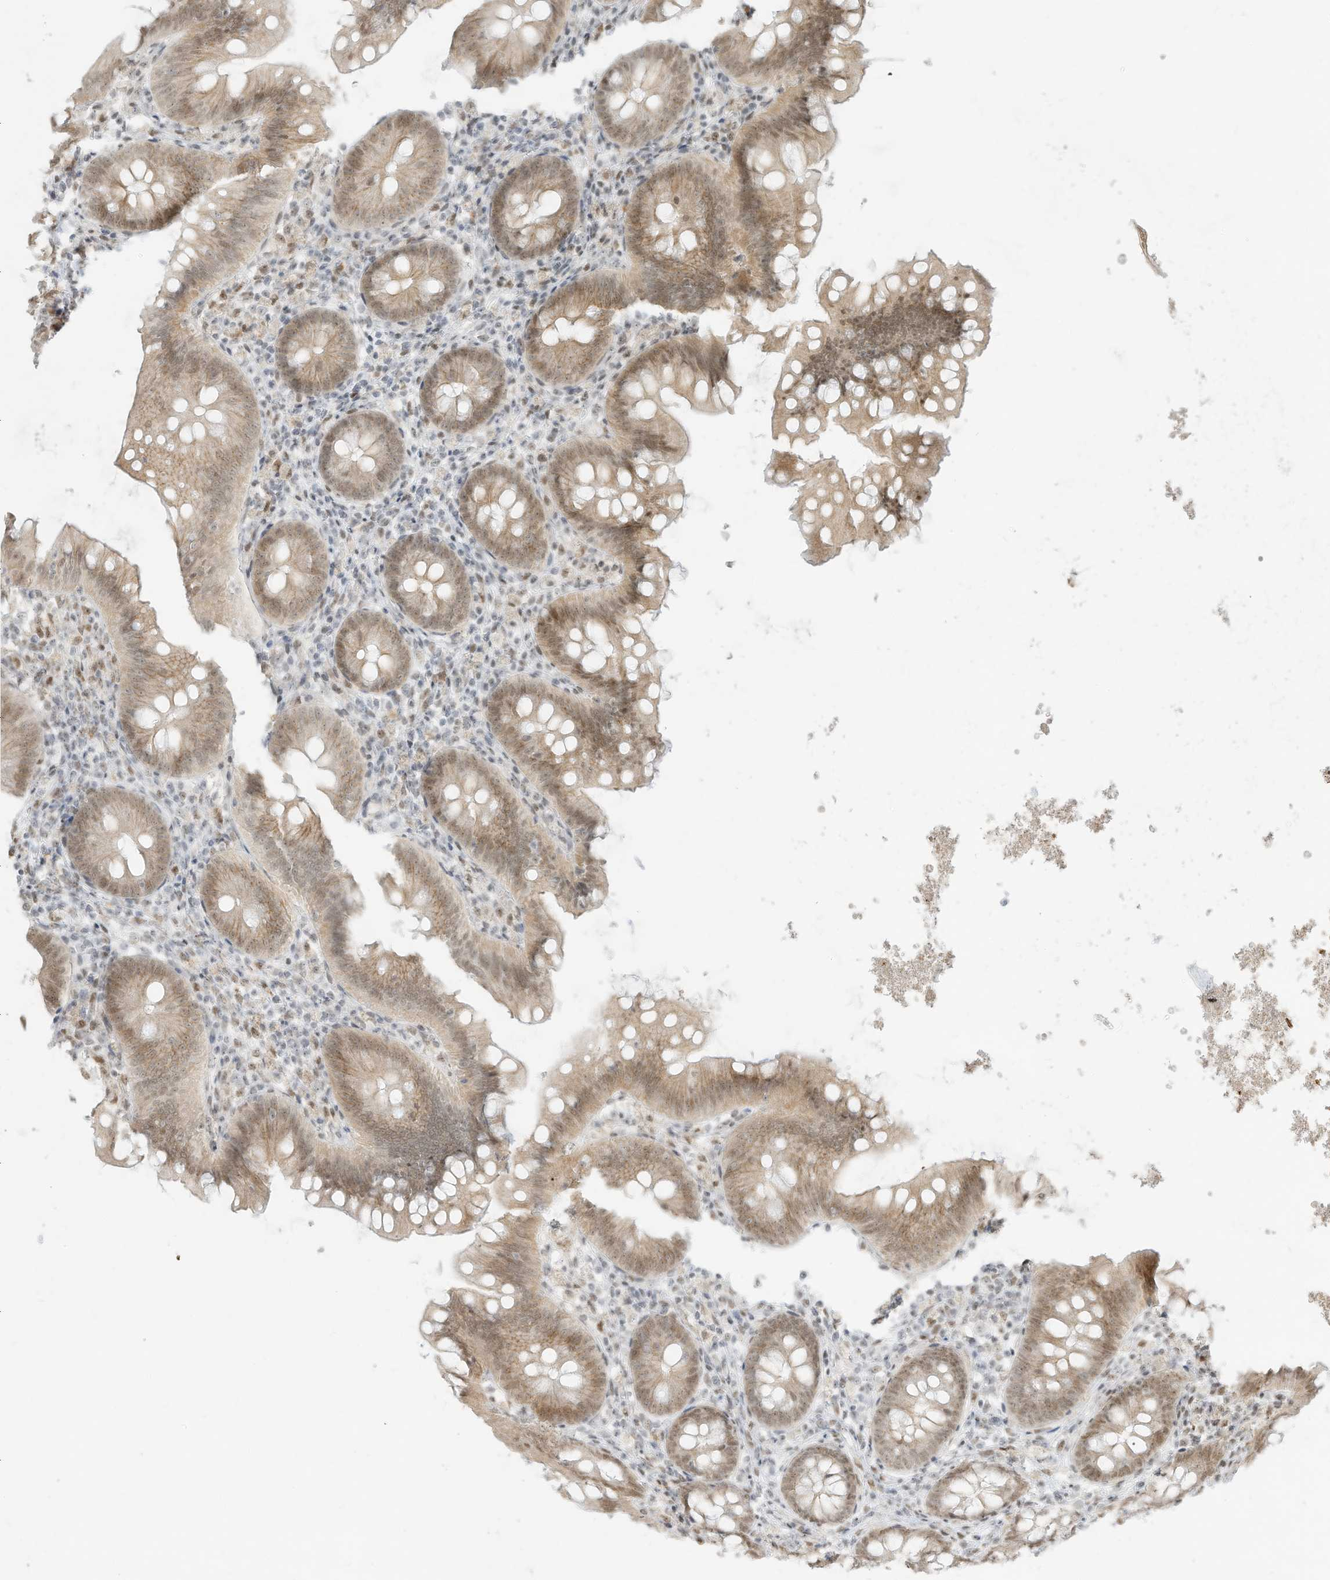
{"staining": {"intensity": "moderate", "quantity": "25%-75%", "location": "nuclear"}, "tissue": "appendix", "cell_type": "Glandular cells", "image_type": "normal", "snomed": [{"axis": "morphology", "description": "Normal tissue, NOS"}, {"axis": "topography", "description": "Appendix"}], "caption": "Appendix stained with immunohistochemistry (IHC) exhibits moderate nuclear positivity in about 25%-75% of glandular cells.", "gene": "NHSL1", "patient": {"sex": "female", "age": 62}}